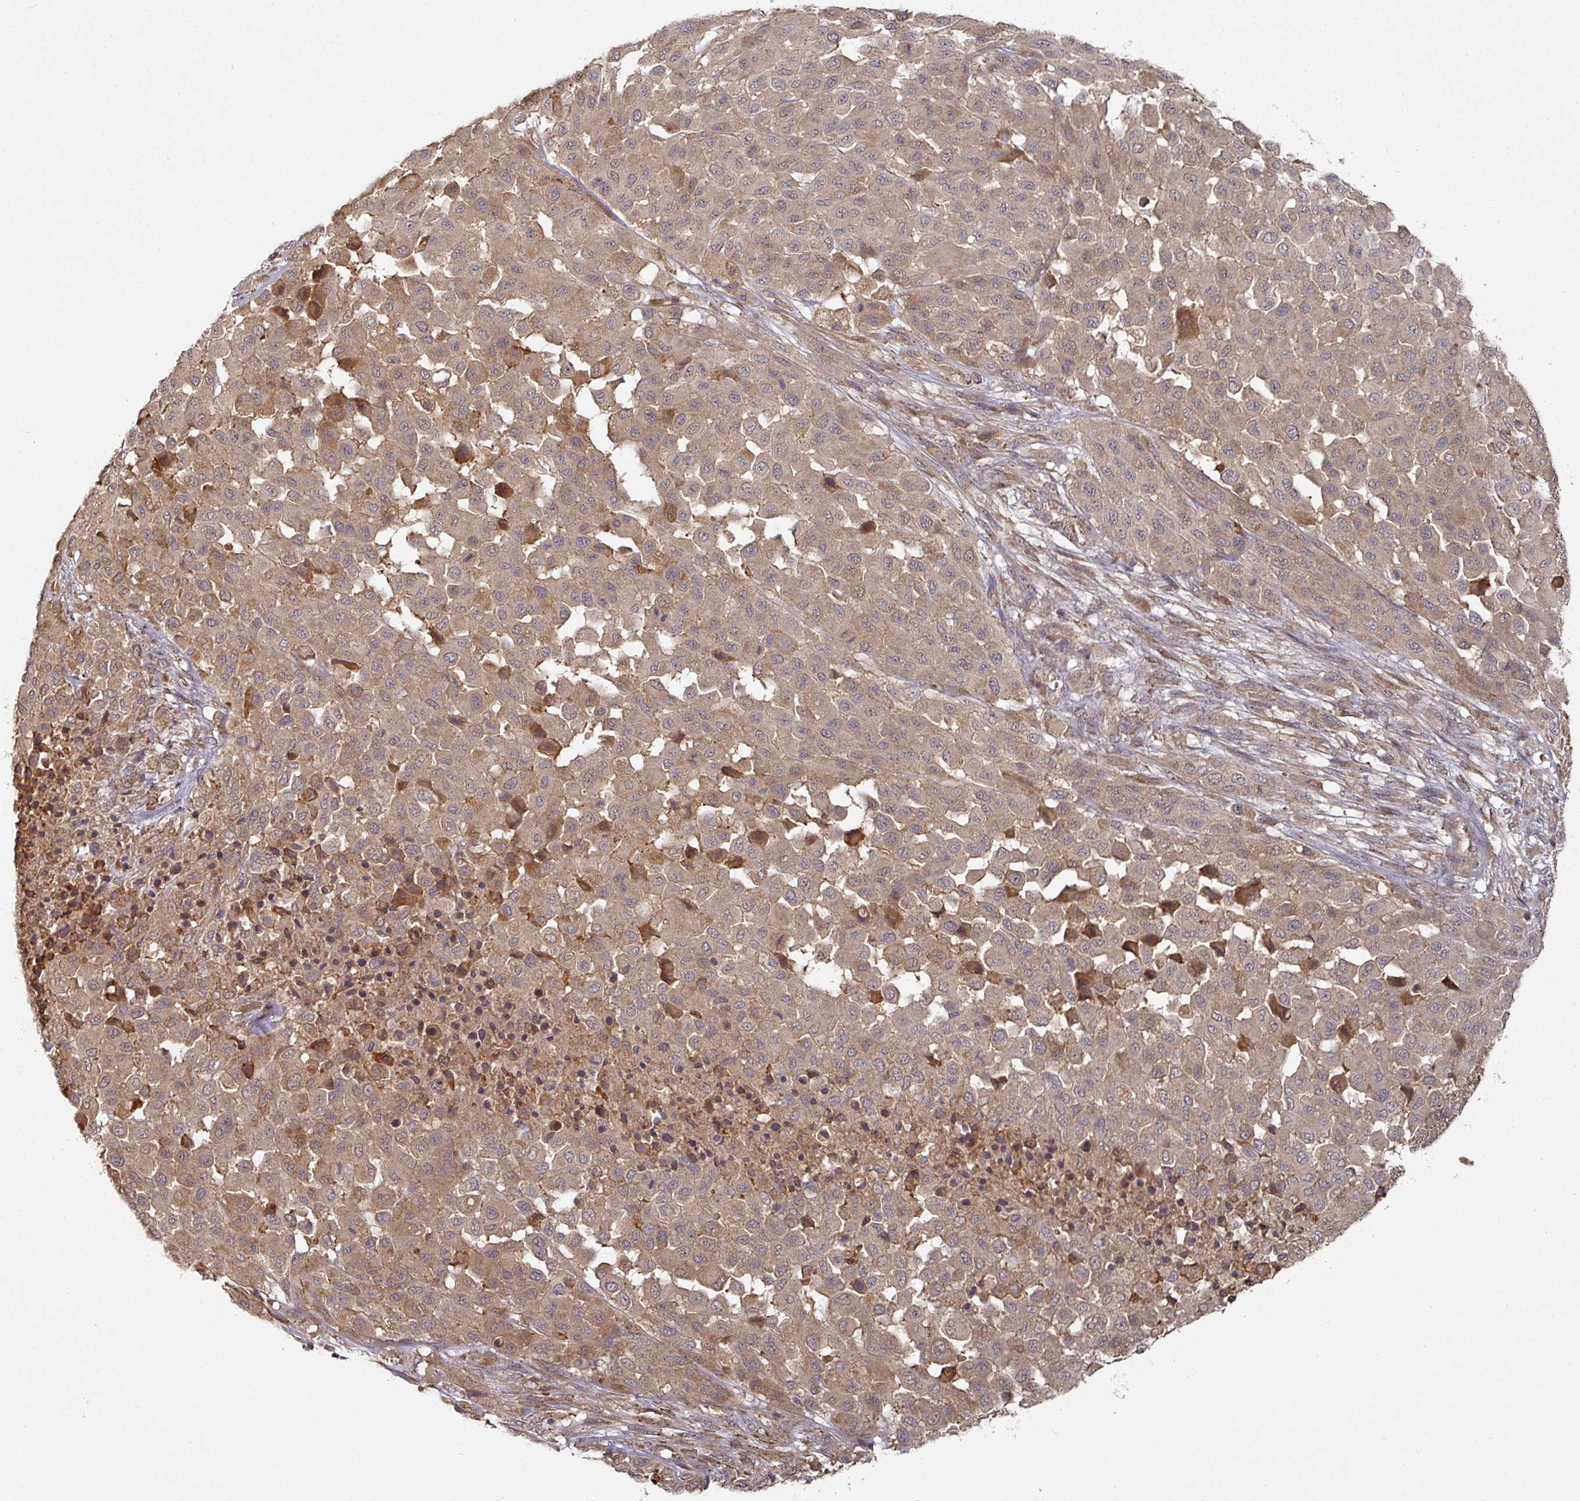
{"staining": {"intensity": "moderate", "quantity": ">75%", "location": "cytoplasmic/membranous,nuclear"}, "tissue": "melanoma", "cell_type": "Tumor cells", "image_type": "cancer", "snomed": [{"axis": "morphology", "description": "Malignant melanoma, Metastatic site"}, {"axis": "topography", "description": "Skin"}], "caption": "Protein expression analysis of human malignant melanoma (metastatic site) reveals moderate cytoplasmic/membranous and nuclear positivity in about >75% of tumor cells.", "gene": "CEP95", "patient": {"sex": "female", "age": 81}}